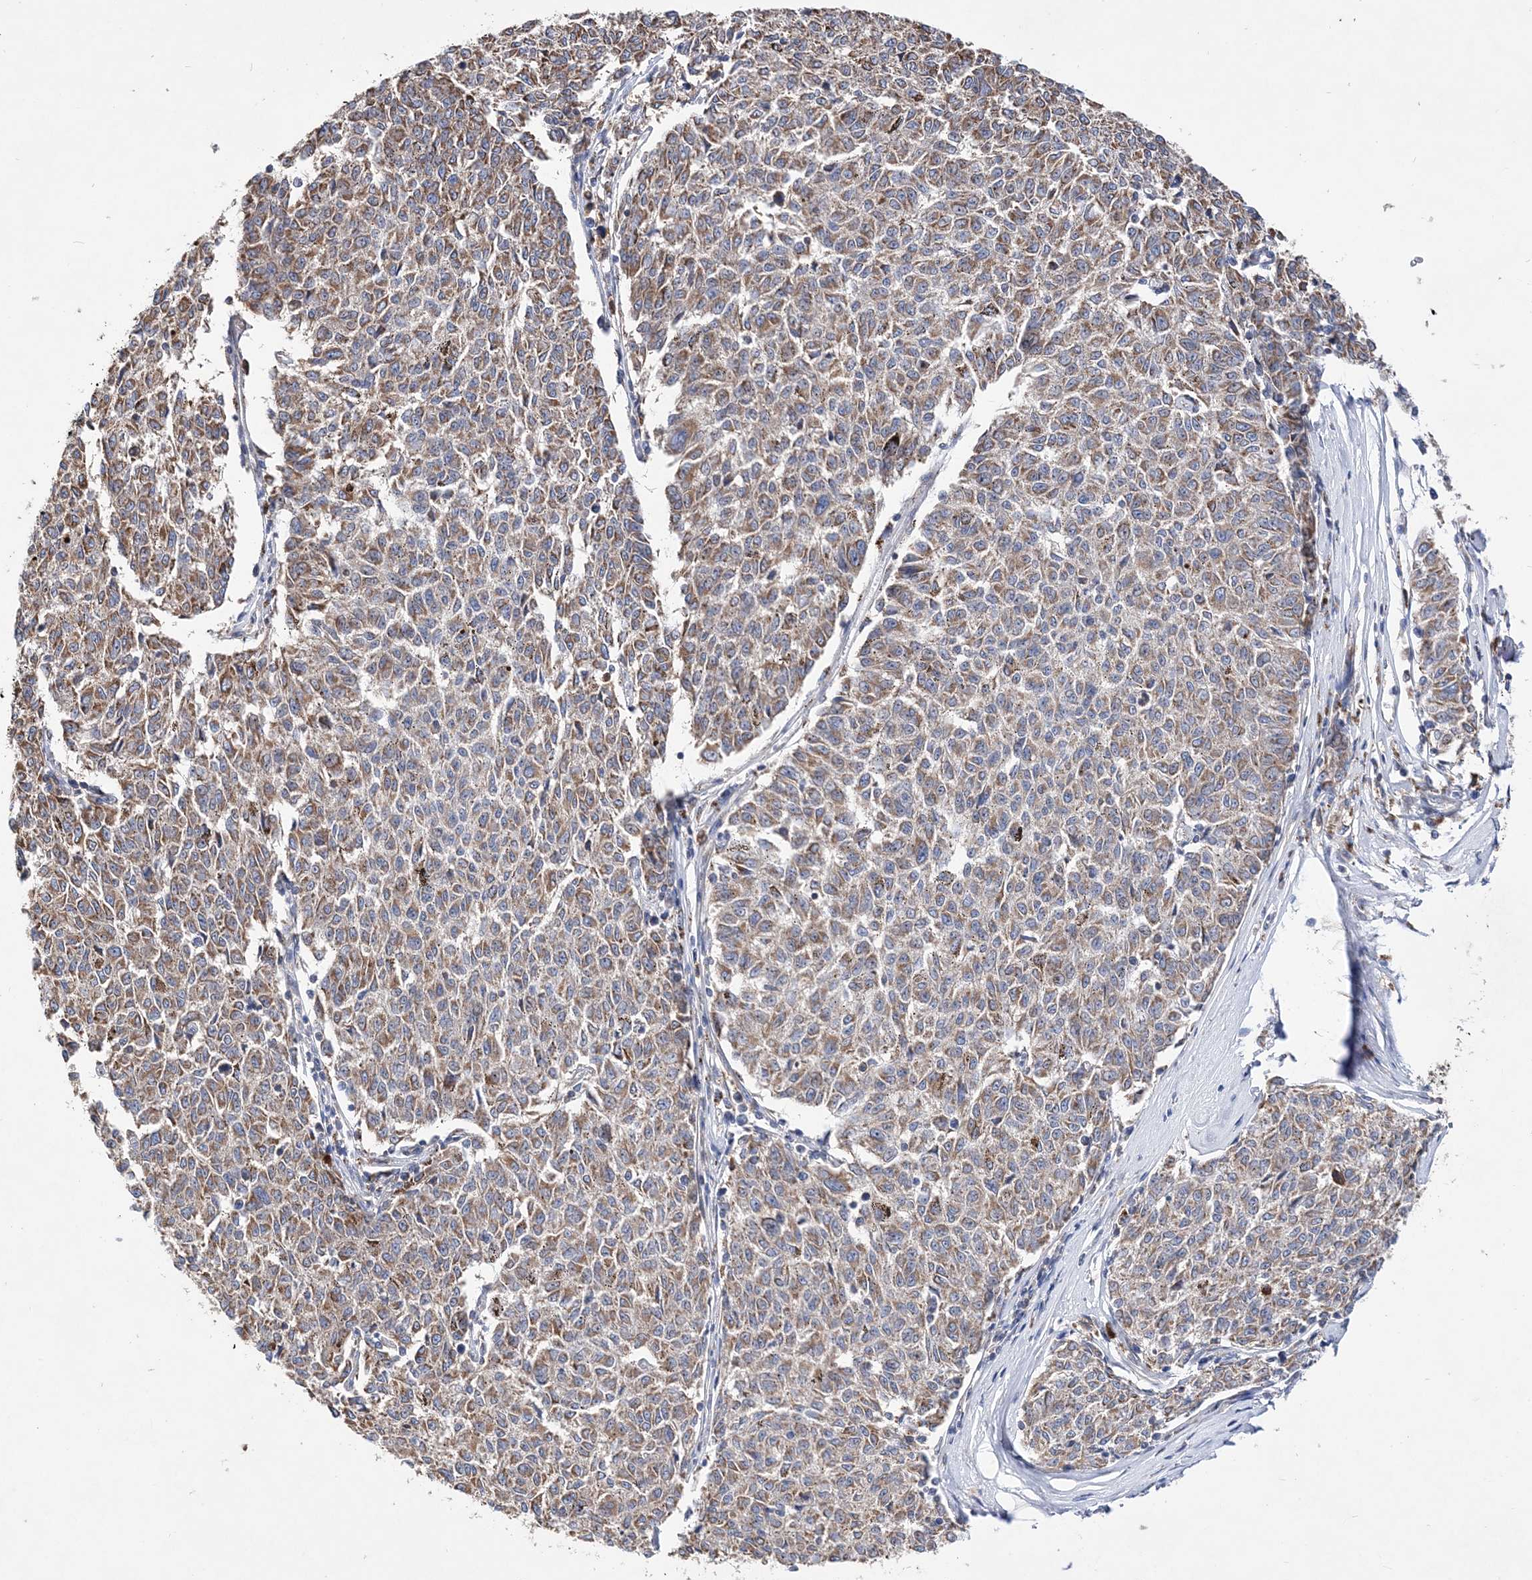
{"staining": {"intensity": "moderate", "quantity": ">75%", "location": "cytoplasmic/membranous"}, "tissue": "melanoma", "cell_type": "Tumor cells", "image_type": "cancer", "snomed": [{"axis": "morphology", "description": "Malignant melanoma, NOS"}, {"axis": "topography", "description": "Skin"}], "caption": "High-magnification brightfield microscopy of malignant melanoma stained with DAB (brown) and counterstained with hematoxylin (blue). tumor cells exhibit moderate cytoplasmic/membranous staining is present in approximately>75% of cells.", "gene": "JKAMP", "patient": {"sex": "female", "age": 72}}